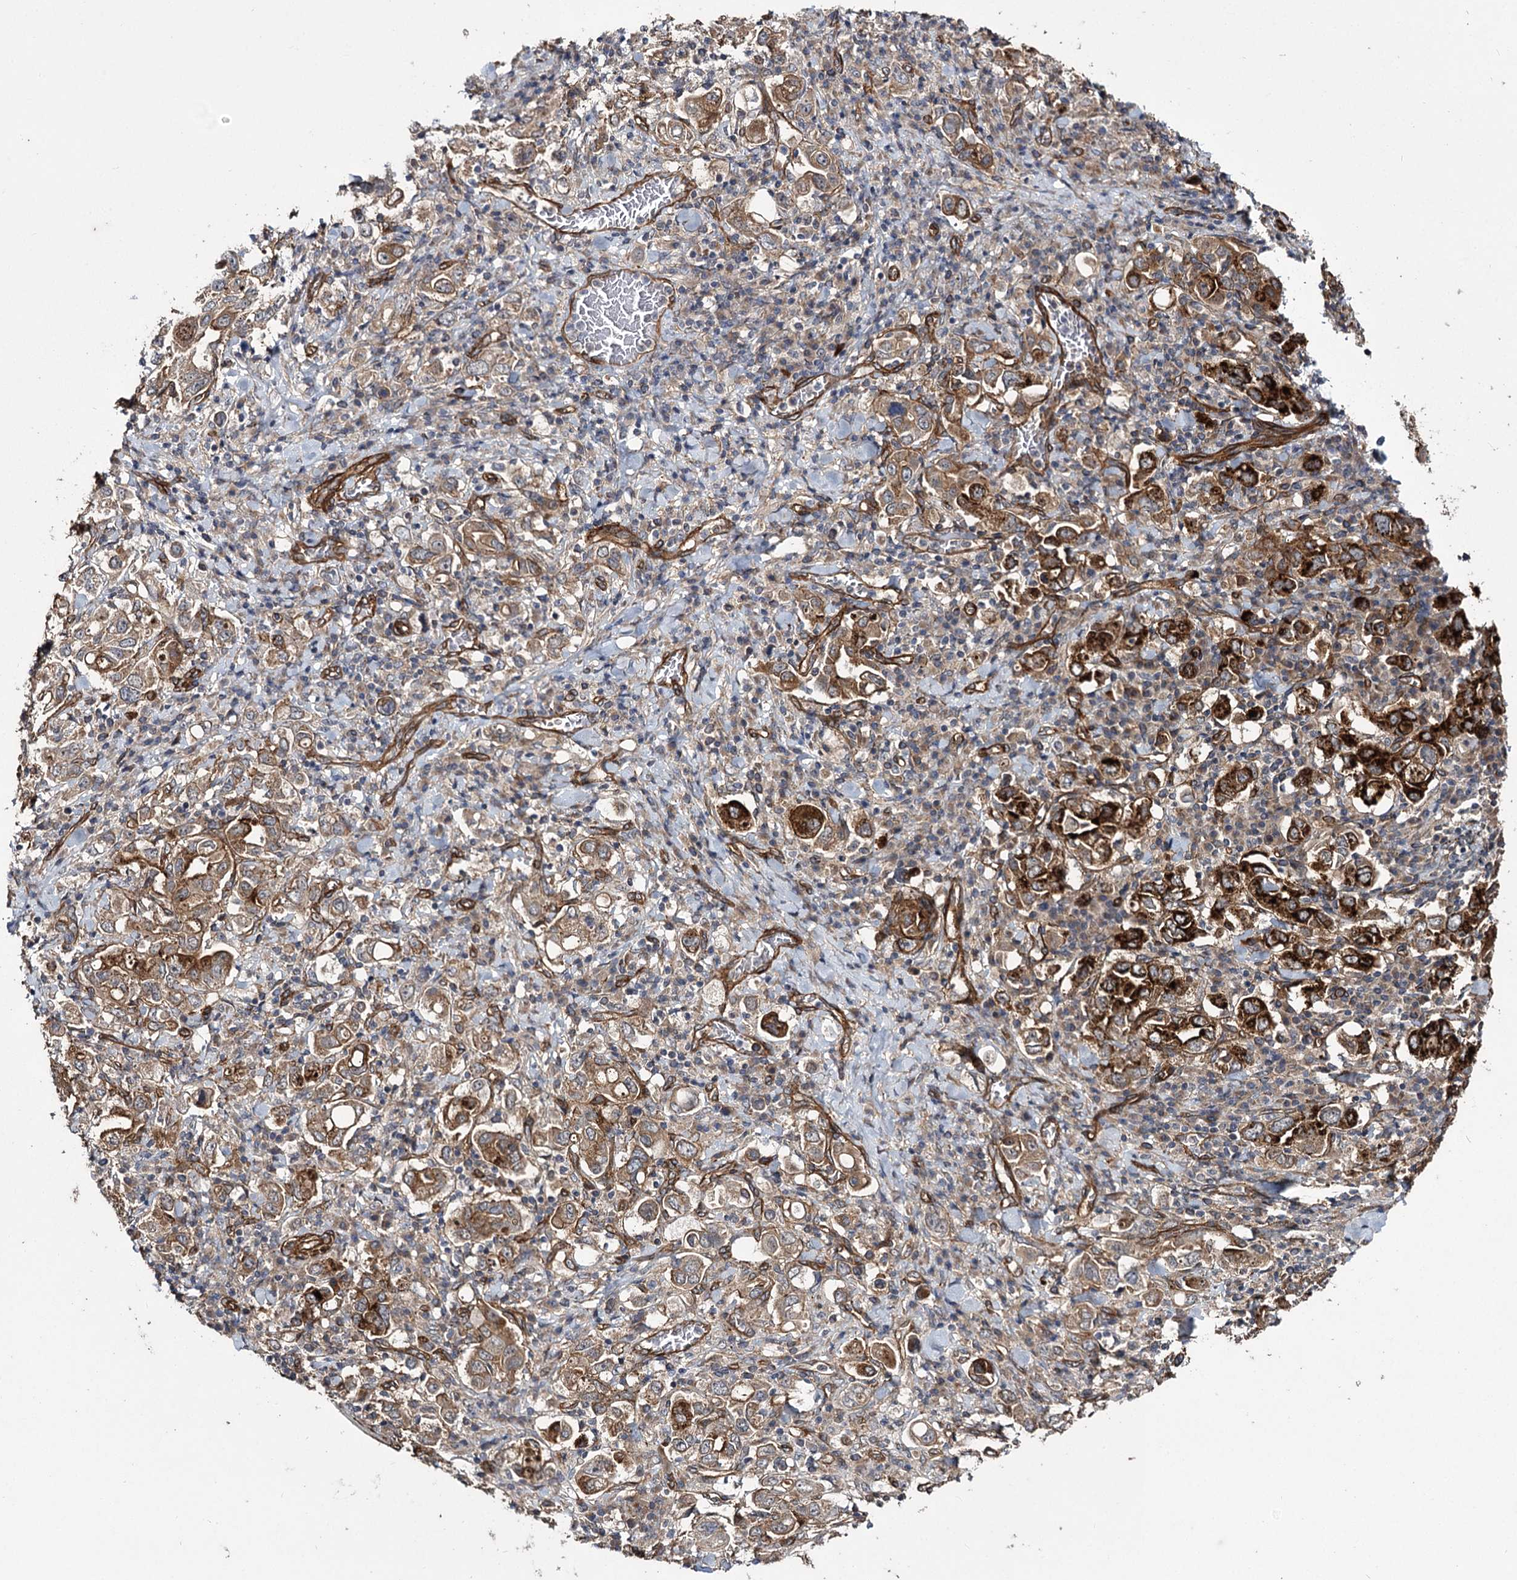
{"staining": {"intensity": "moderate", "quantity": ">75%", "location": "cytoplasmic/membranous"}, "tissue": "stomach cancer", "cell_type": "Tumor cells", "image_type": "cancer", "snomed": [{"axis": "morphology", "description": "Adenocarcinoma, NOS"}, {"axis": "topography", "description": "Stomach, upper"}], "caption": "DAB (3,3'-diaminobenzidine) immunohistochemical staining of human adenocarcinoma (stomach) reveals moderate cytoplasmic/membranous protein expression in approximately >75% of tumor cells.", "gene": "MYO1C", "patient": {"sex": "male", "age": 62}}